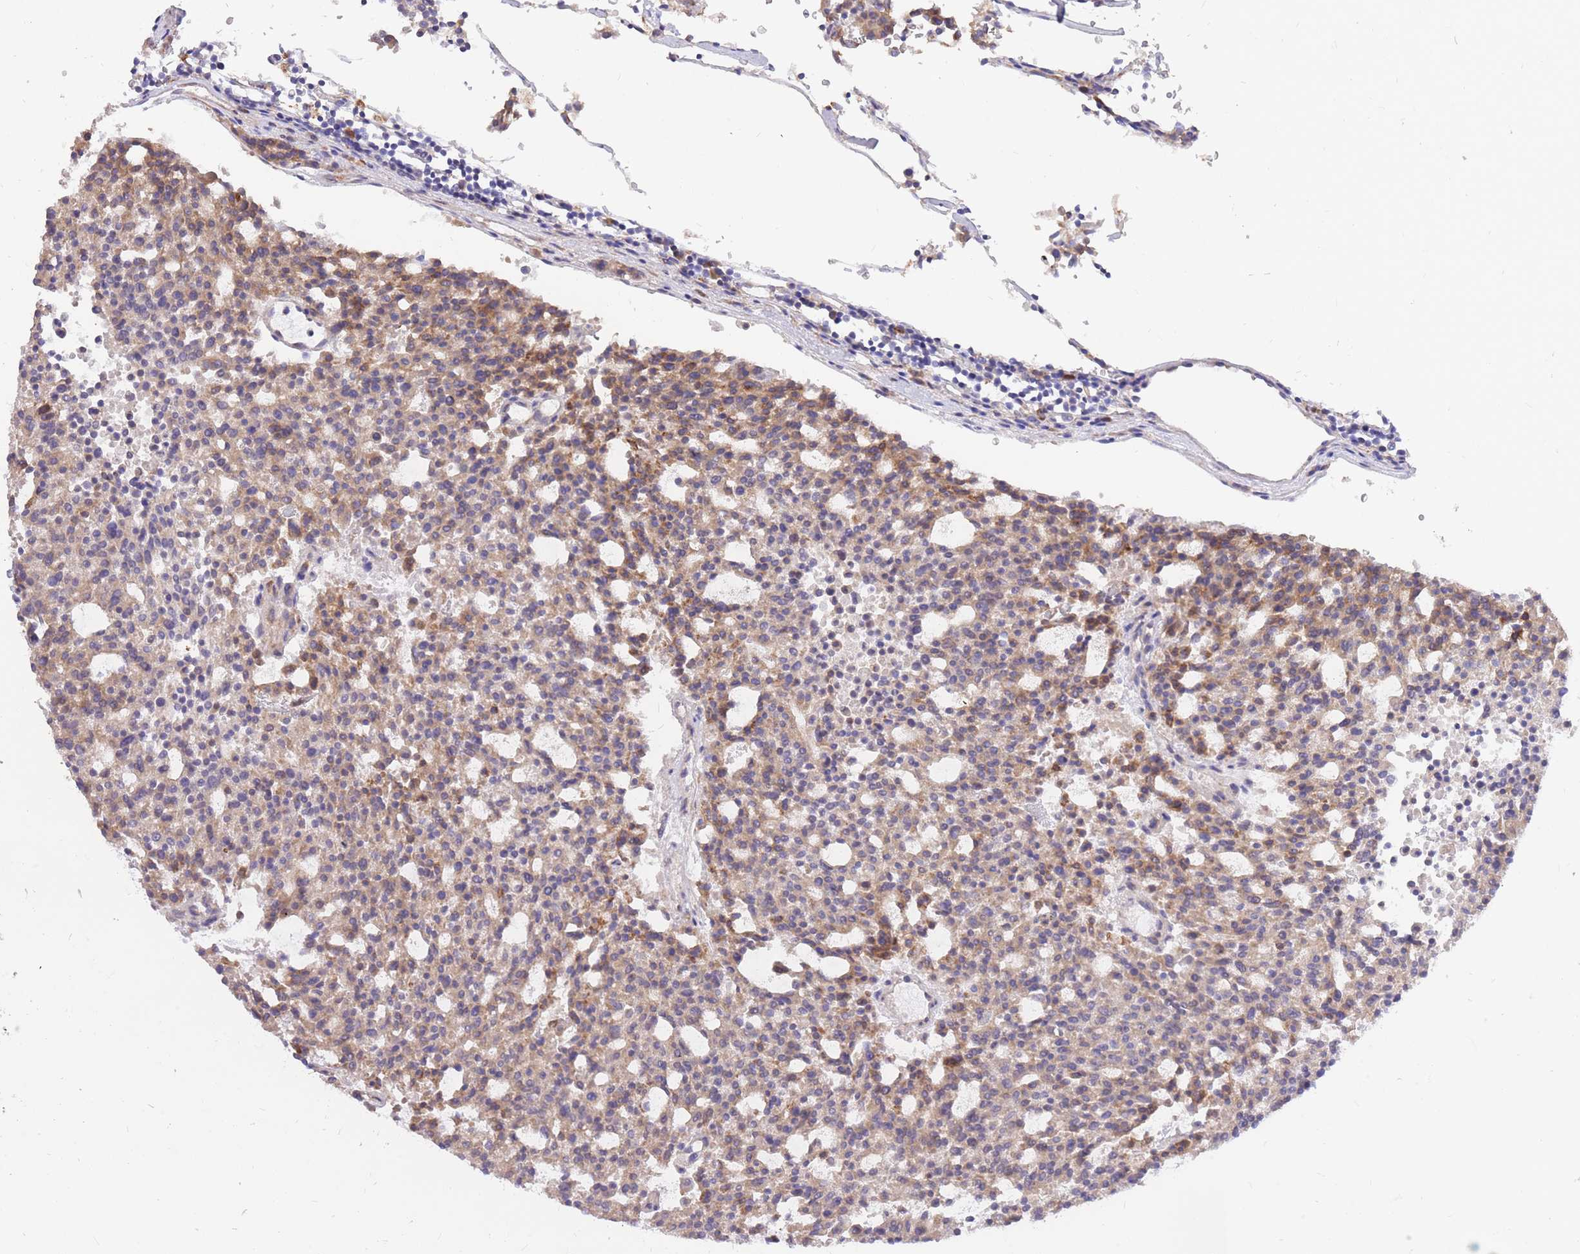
{"staining": {"intensity": "moderate", "quantity": "25%-75%", "location": "cytoplasmic/membranous"}, "tissue": "carcinoid", "cell_type": "Tumor cells", "image_type": "cancer", "snomed": [{"axis": "morphology", "description": "Carcinoid, malignant, NOS"}, {"axis": "topography", "description": "Pancreas"}], "caption": "Immunohistochemistry (DAB) staining of carcinoid shows moderate cytoplasmic/membranous protein positivity in about 25%-75% of tumor cells.", "gene": "GBP7", "patient": {"sex": "female", "age": 54}}